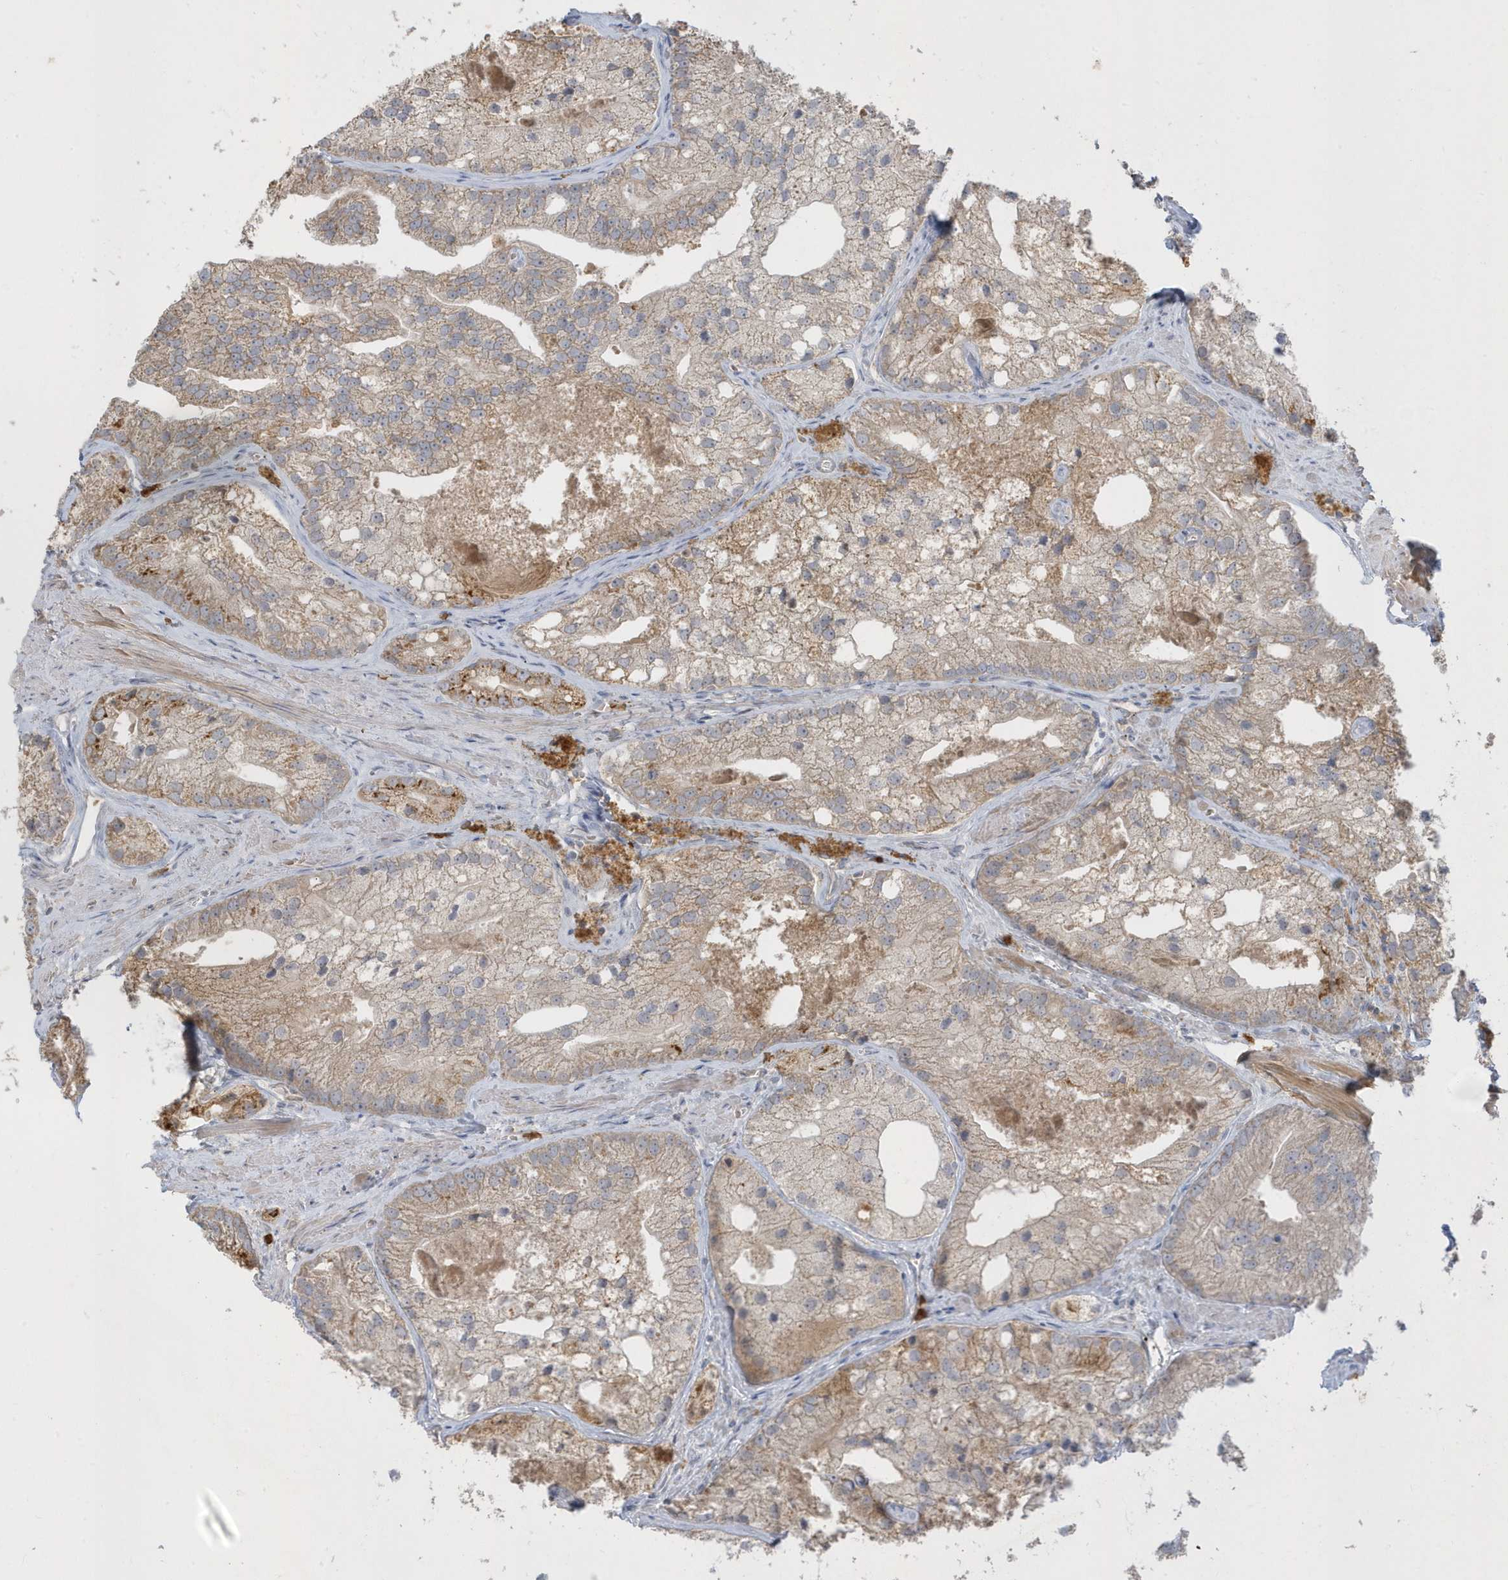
{"staining": {"intensity": "weak", "quantity": ">75%", "location": "cytoplasmic/membranous"}, "tissue": "prostate cancer", "cell_type": "Tumor cells", "image_type": "cancer", "snomed": [{"axis": "morphology", "description": "Adenocarcinoma, Low grade"}, {"axis": "topography", "description": "Prostate"}], "caption": "Prostate adenocarcinoma (low-grade) was stained to show a protein in brown. There is low levels of weak cytoplasmic/membranous expression in approximately >75% of tumor cells.", "gene": "DPP9", "patient": {"sex": "male", "age": 69}}